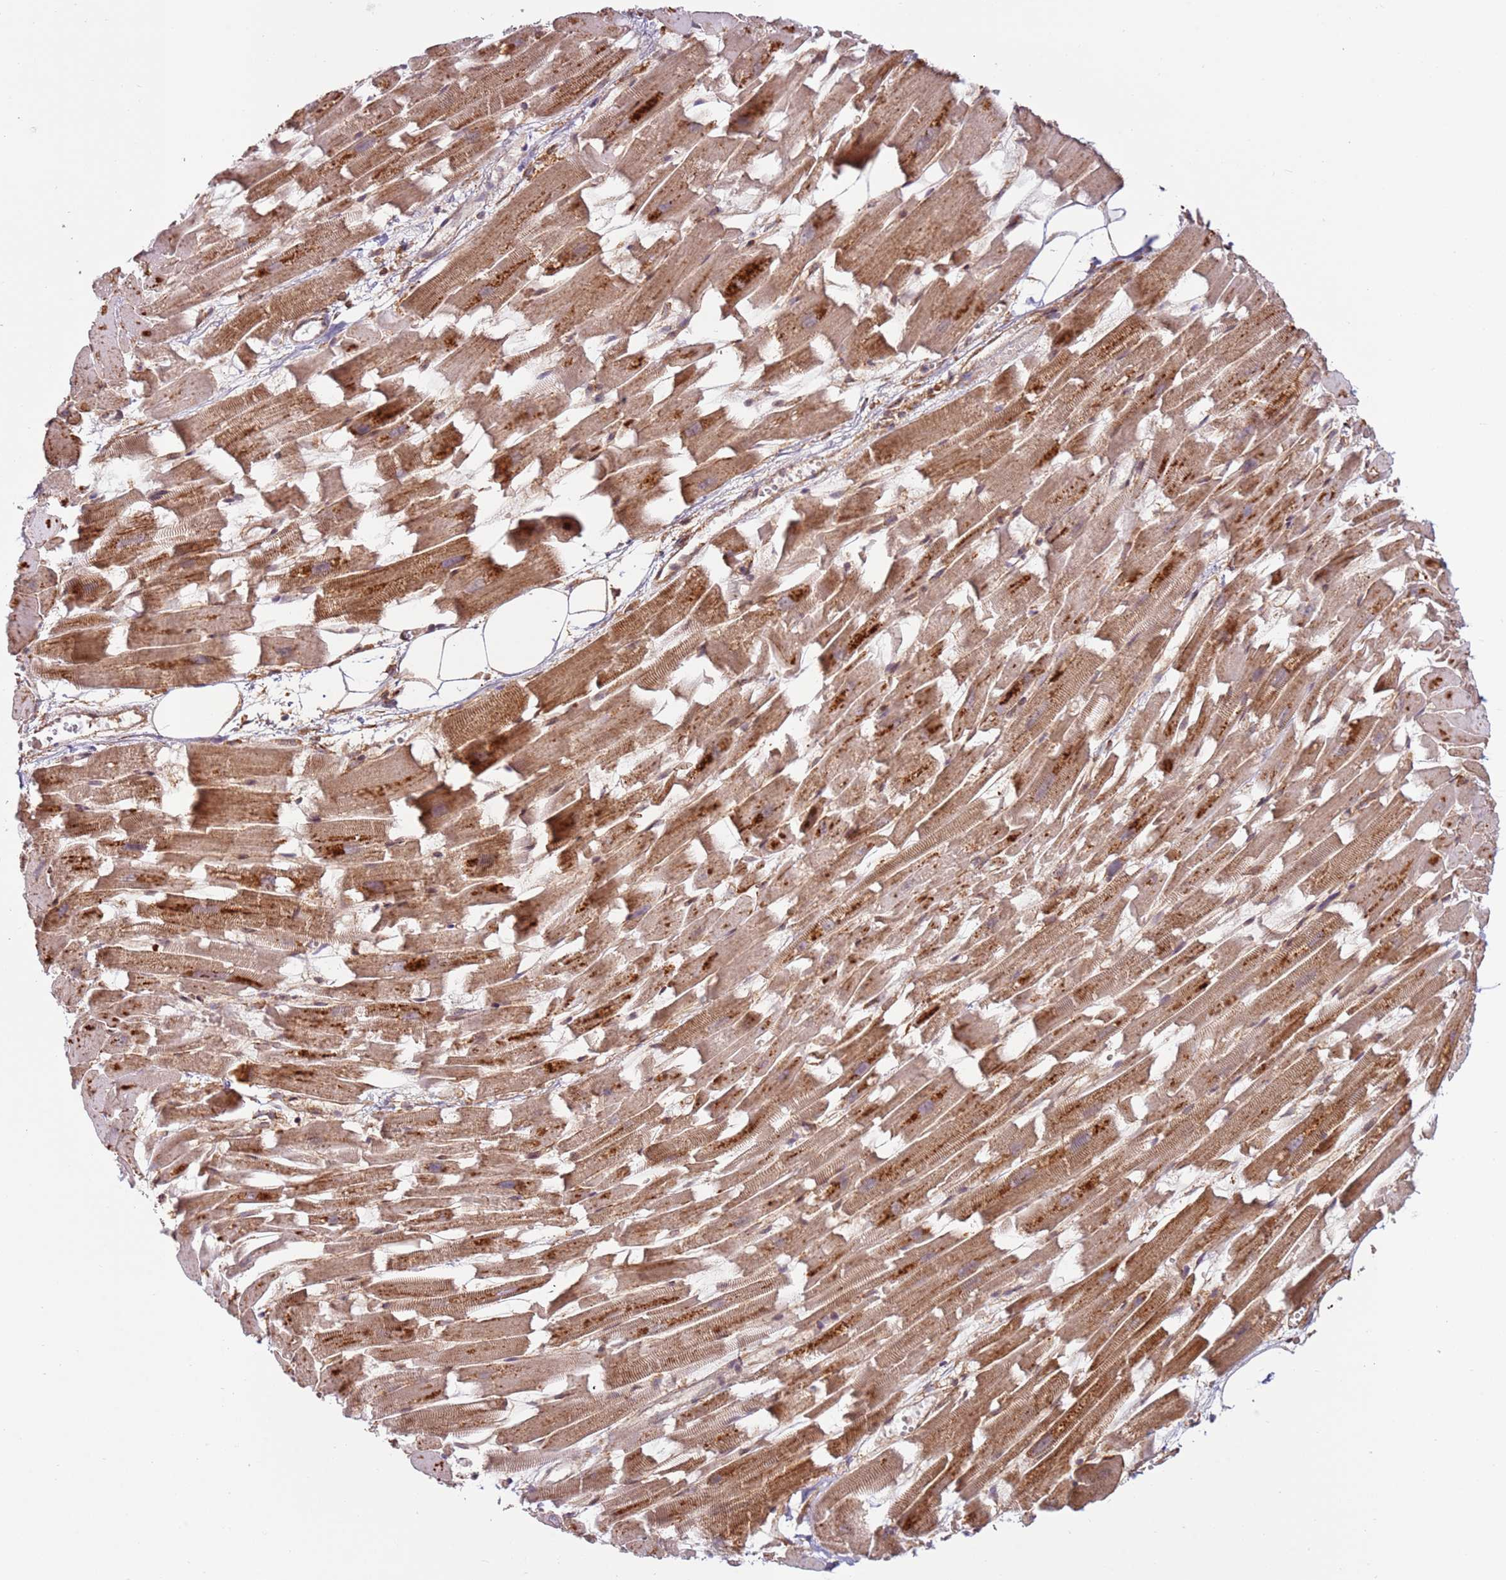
{"staining": {"intensity": "moderate", "quantity": ">75%", "location": "cytoplasmic/membranous"}, "tissue": "heart muscle", "cell_type": "Cardiomyocytes", "image_type": "normal", "snomed": [{"axis": "morphology", "description": "Normal tissue, NOS"}, {"axis": "topography", "description": "Heart"}], "caption": "This histopathology image shows normal heart muscle stained with immunohistochemistry to label a protein in brown. The cytoplasmic/membranous of cardiomyocytes show moderate positivity for the protein. Nuclei are counter-stained blue.", "gene": "DCAF4", "patient": {"sex": "female", "age": 64}}